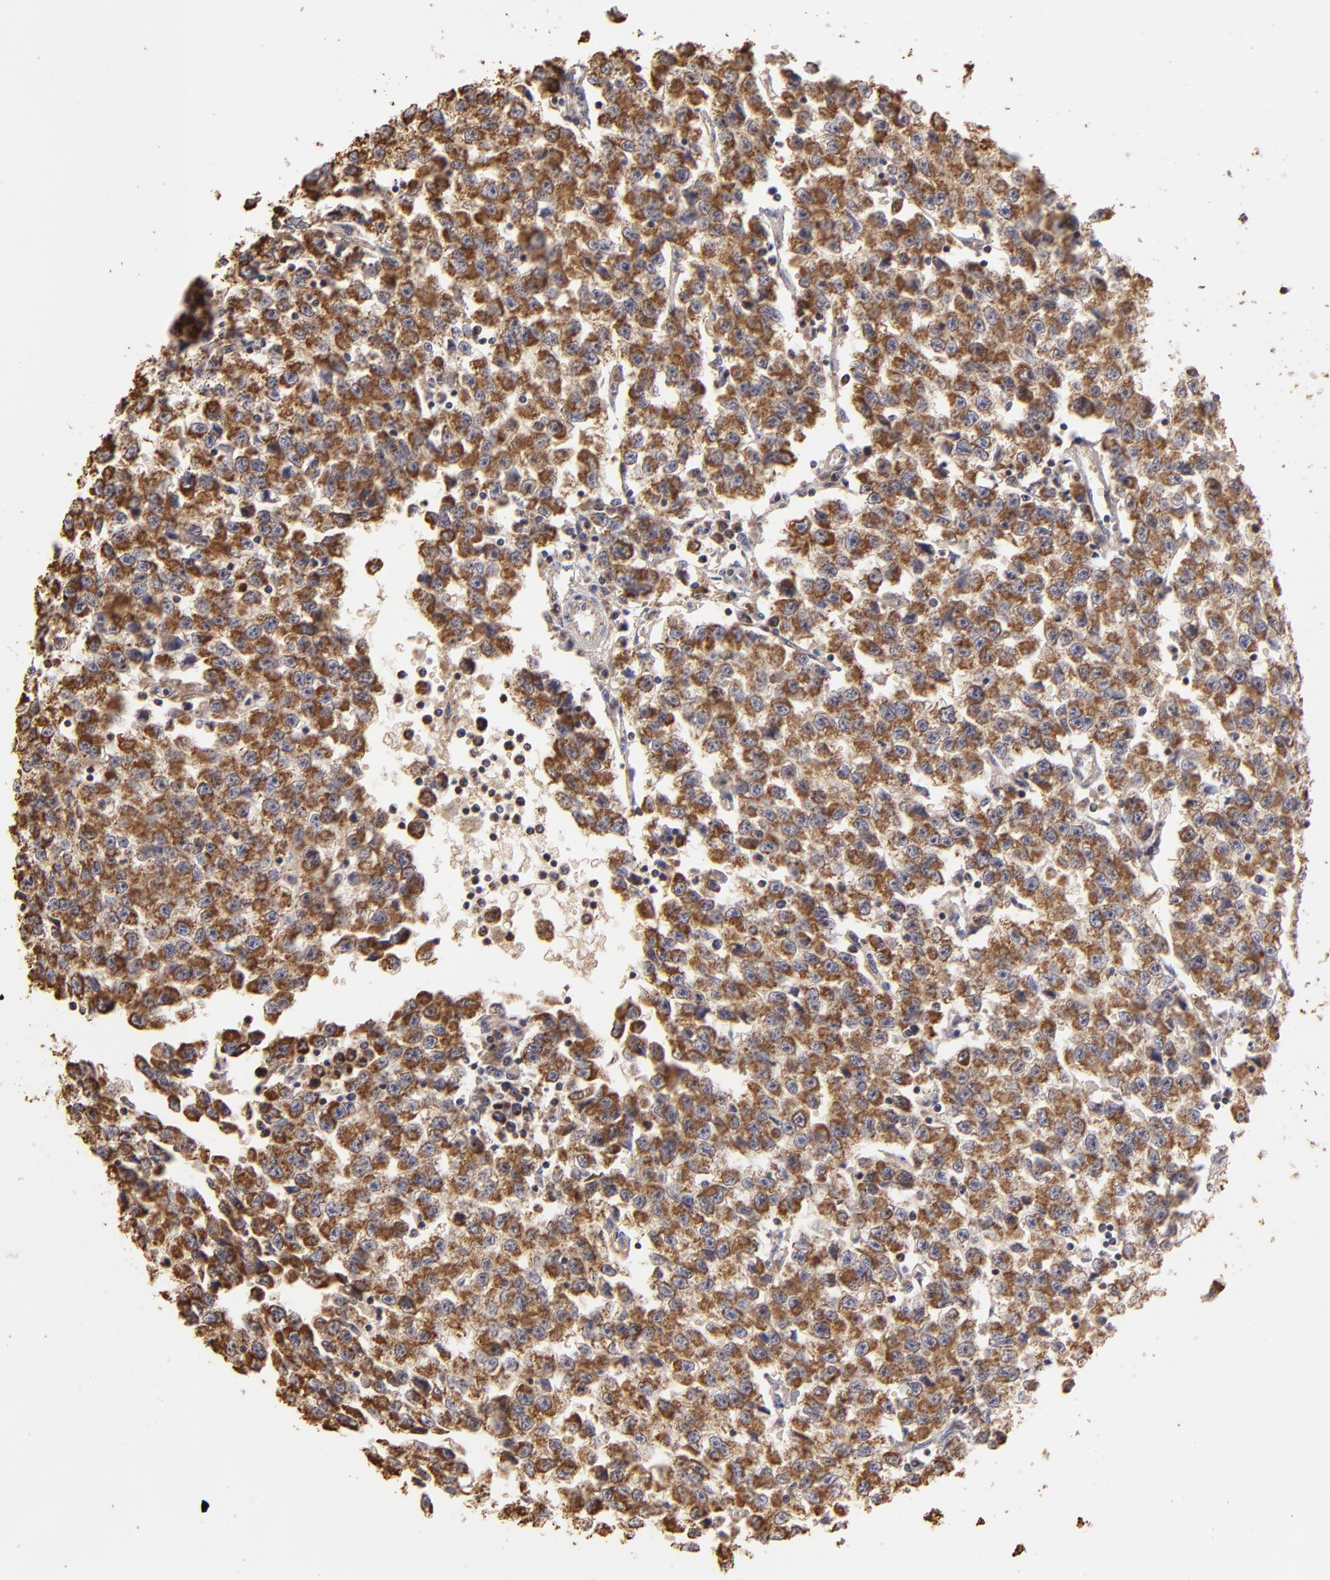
{"staining": {"intensity": "moderate", "quantity": ">75%", "location": "cytoplasmic/membranous"}, "tissue": "testis cancer", "cell_type": "Tumor cells", "image_type": "cancer", "snomed": [{"axis": "morphology", "description": "Seminoma, NOS"}, {"axis": "topography", "description": "Testis"}], "caption": "IHC of testis seminoma shows medium levels of moderate cytoplasmic/membranous positivity in approximately >75% of tumor cells.", "gene": "CFB", "patient": {"sex": "male", "age": 35}}